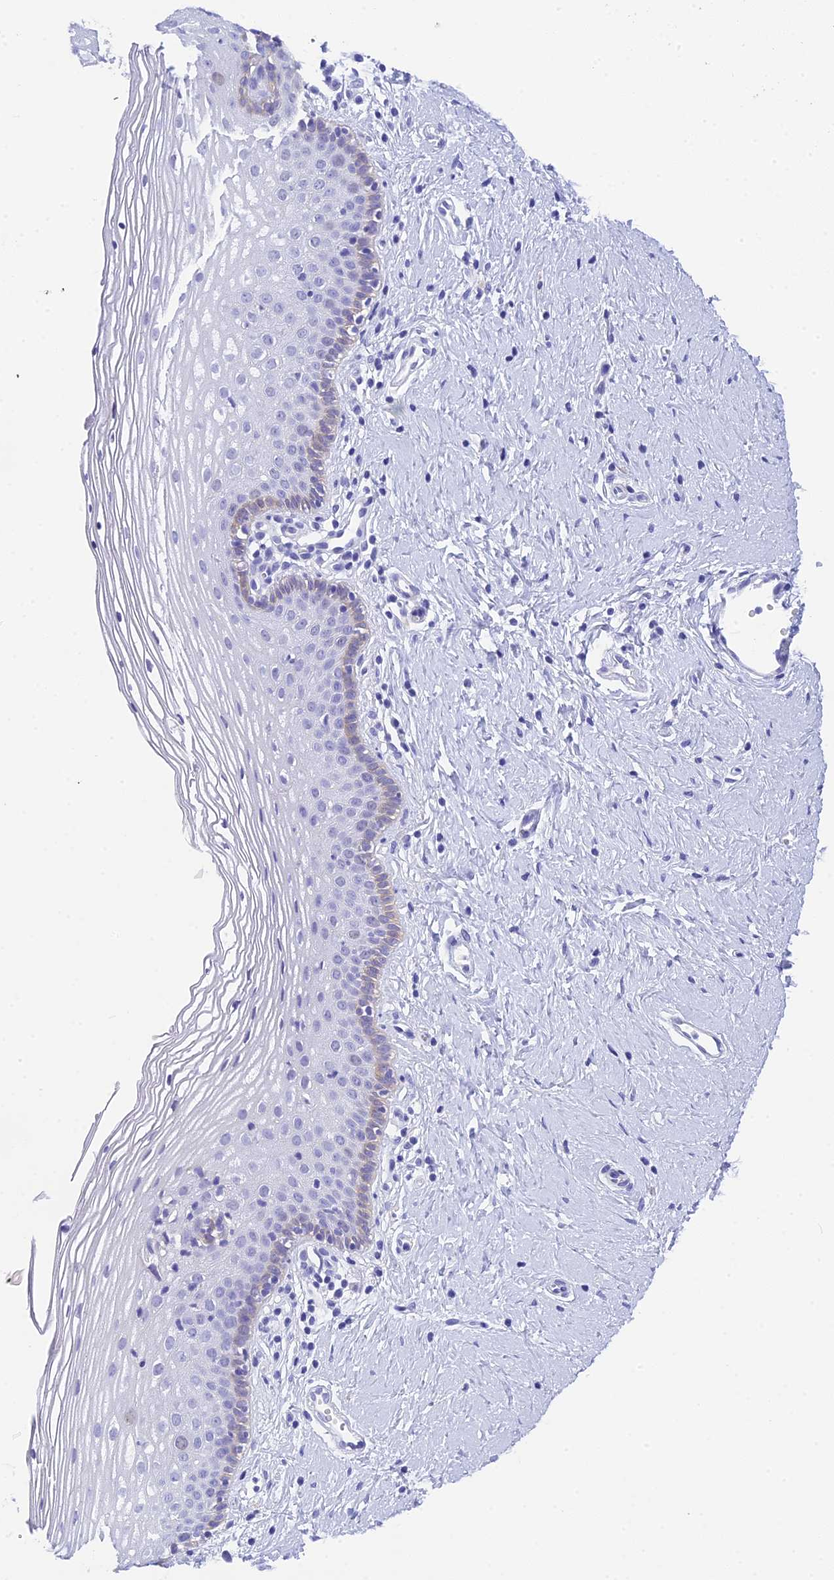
{"staining": {"intensity": "weak", "quantity": "<25%", "location": "cytoplasmic/membranous"}, "tissue": "vagina", "cell_type": "Squamous epithelial cells", "image_type": "normal", "snomed": [{"axis": "morphology", "description": "Normal tissue, NOS"}, {"axis": "topography", "description": "Vagina"}], "caption": "Immunohistochemical staining of unremarkable human vagina reveals no significant staining in squamous epithelial cells. (DAB immunohistochemistry, high magnification).", "gene": "KDELR3", "patient": {"sex": "female", "age": 32}}